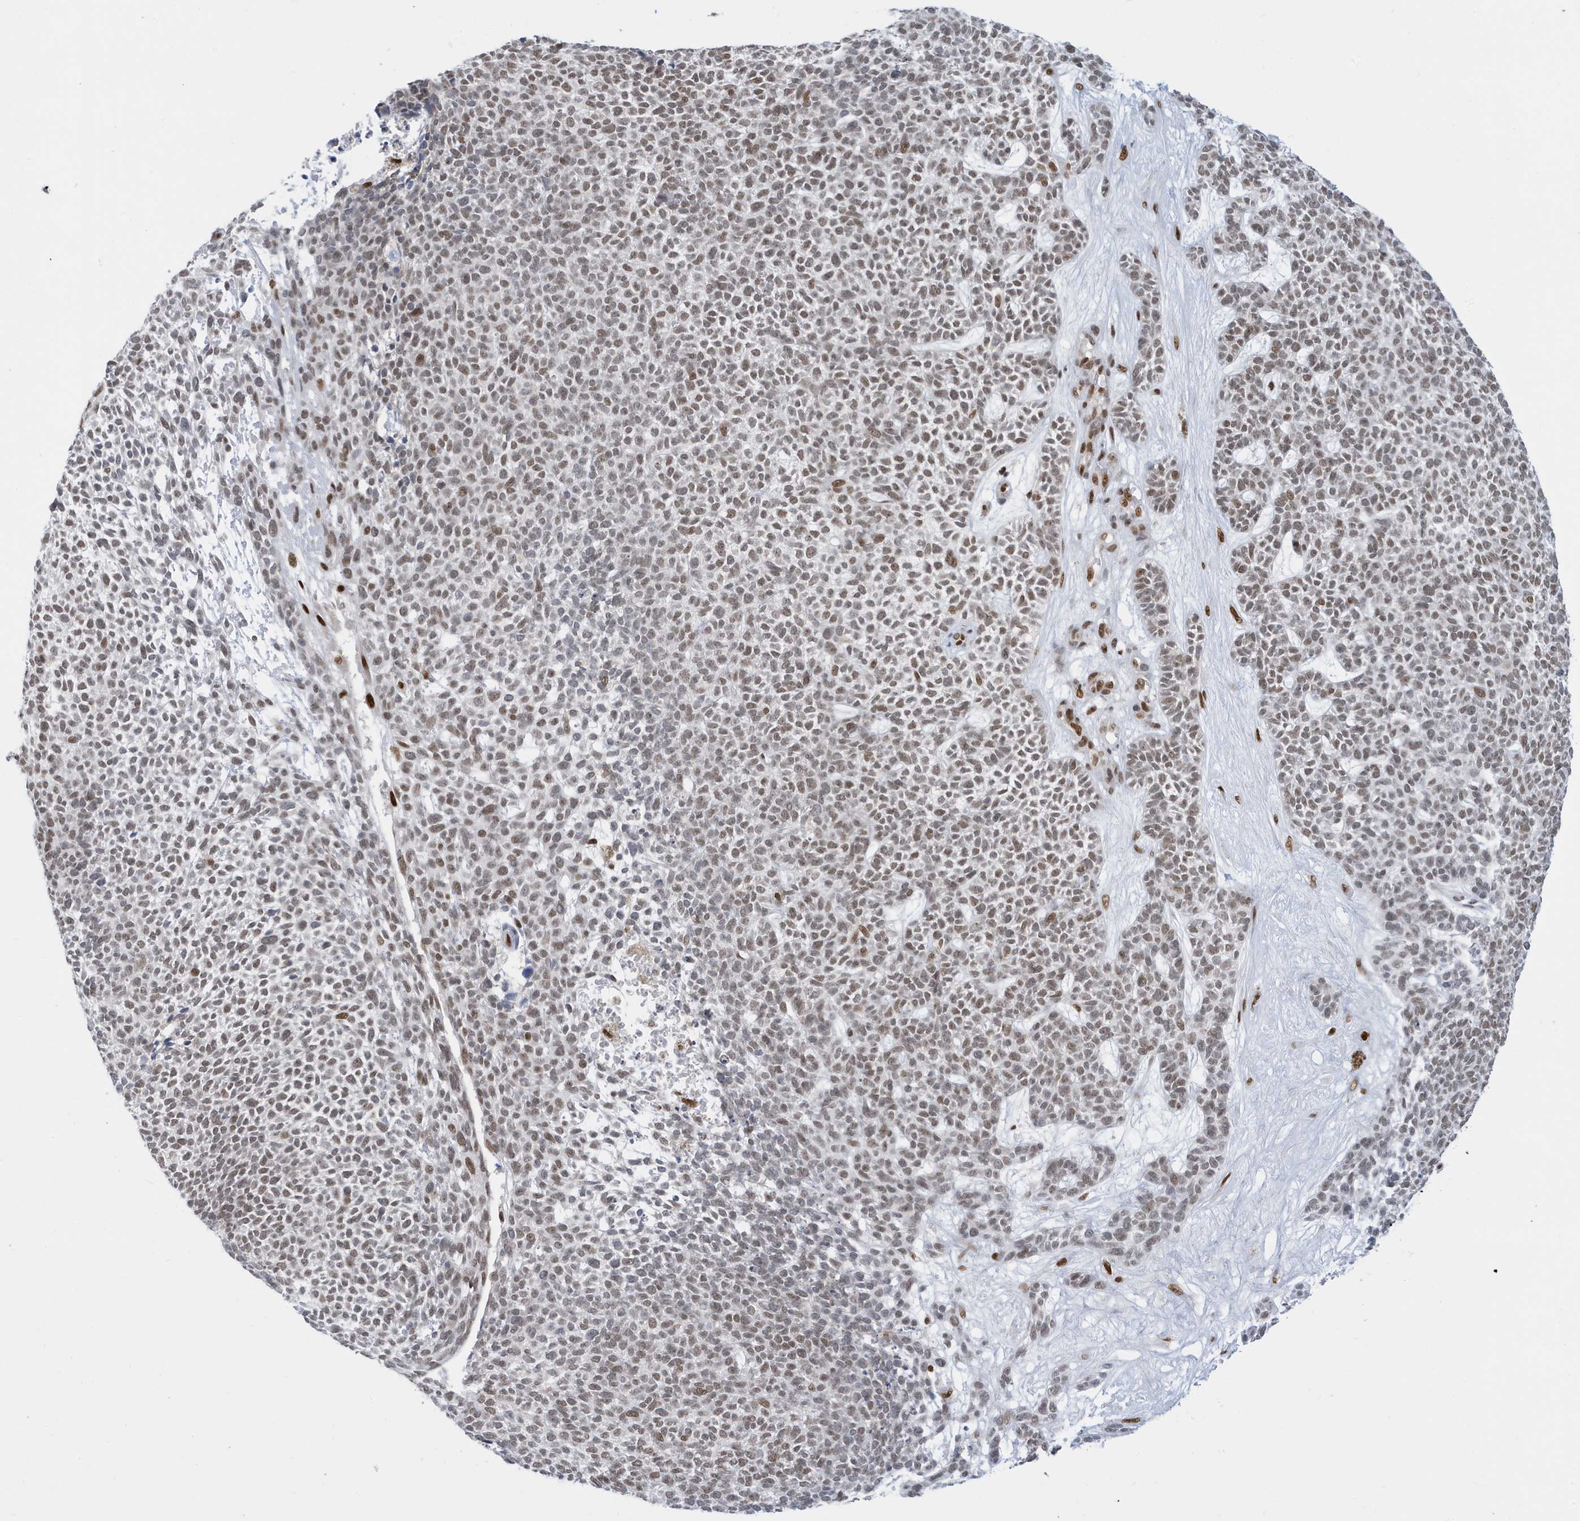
{"staining": {"intensity": "moderate", "quantity": "25%-75%", "location": "nuclear"}, "tissue": "skin cancer", "cell_type": "Tumor cells", "image_type": "cancer", "snomed": [{"axis": "morphology", "description": "Basal cell carcinoma"}, {"axis": "topography", "description": "Skin"}], "caption": "The histopathology image demonstrates staining of skin basal cell carcinoma, revealing moderate nuclear protein expression (brown color) within tumor cells.", "gene": "PCYT1A", "patient": {"sex": "female", "age": 84}}